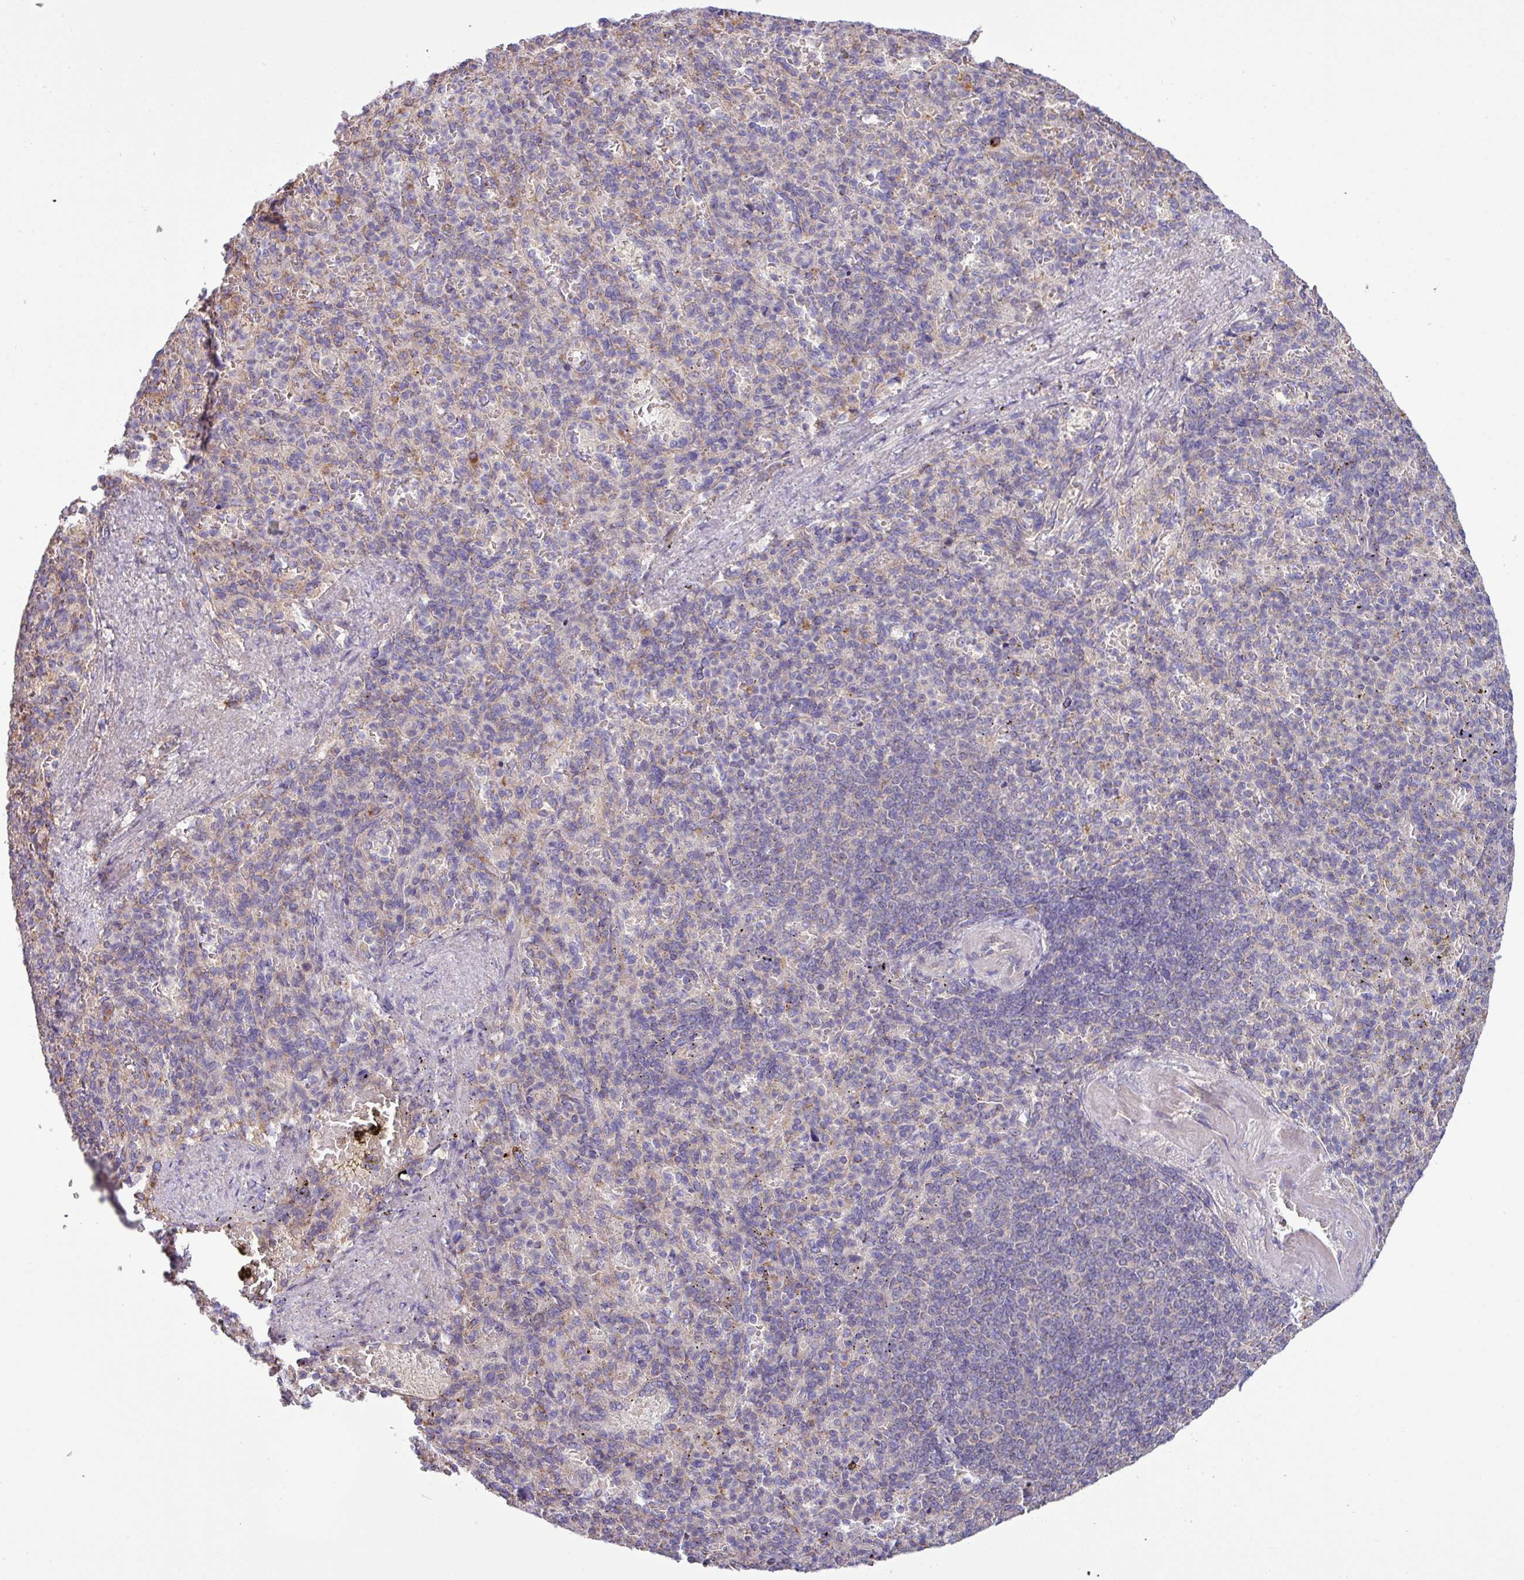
{"staining": {"intensity": "weak", "quantity": "25%-75%", "location": "cytoplasmic/membranous"}, "tissue": "spleen", "cell_type": "Cells in red pulp", "image_type": "normal", "snomed": [{"axis": "morphology", "description": "Normal tissue, NOS"}, {"axis": "topography", "description": "Spleen"}], "caption": "Immunohistochemical staining of normal spleen displays low levels of weak cytoplasmic/membranous staining in approximately 25%-75% of cells in red pulp.", "gene": "PPM1J", "patient": {"sex": "female", "age": 74}}